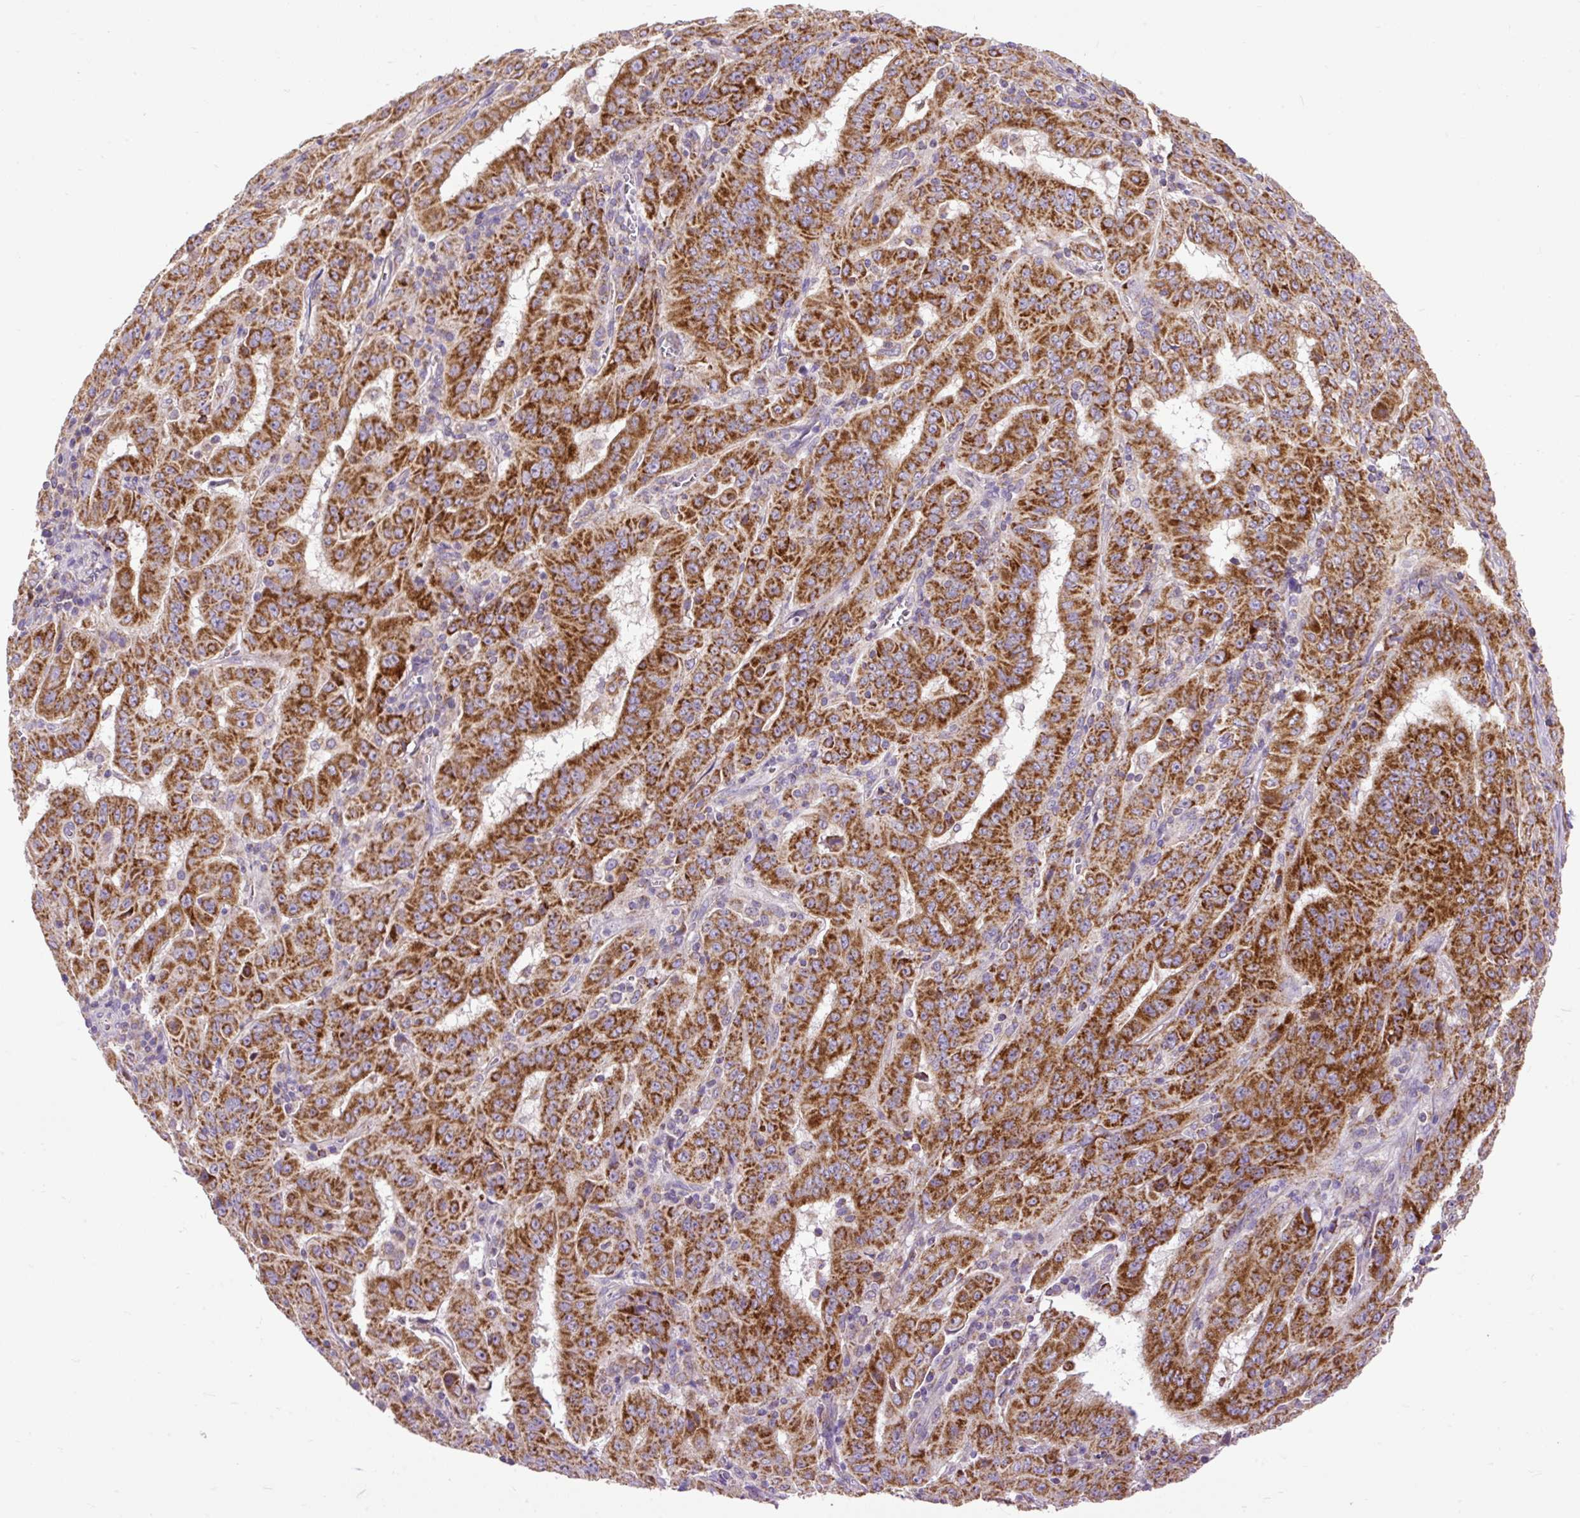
{"staining": {"intensity": "strong", "quantity": ">75%", "location": "cytoplasmic/membranous"}, "tissue": "pancreatic cancer", "cell_type": "Tumor cells", "image_type": "cancer", "snomed": [{"axis": "morphology", "description": "Adenocarcinoma, NOS"}, {"axis": "topography", "description": "Pancreas"}], "caption": "Protein analysis of pancreatic cancer (adenocarcinoma) tissue displays strong cytoplasmic/membranous expression in about >75% of tumor cells. (Brightfield microscopy of DAB IHC at high magnification).", "gene": "TOMM40", "patient": {"sex": "male", "age": 63}}